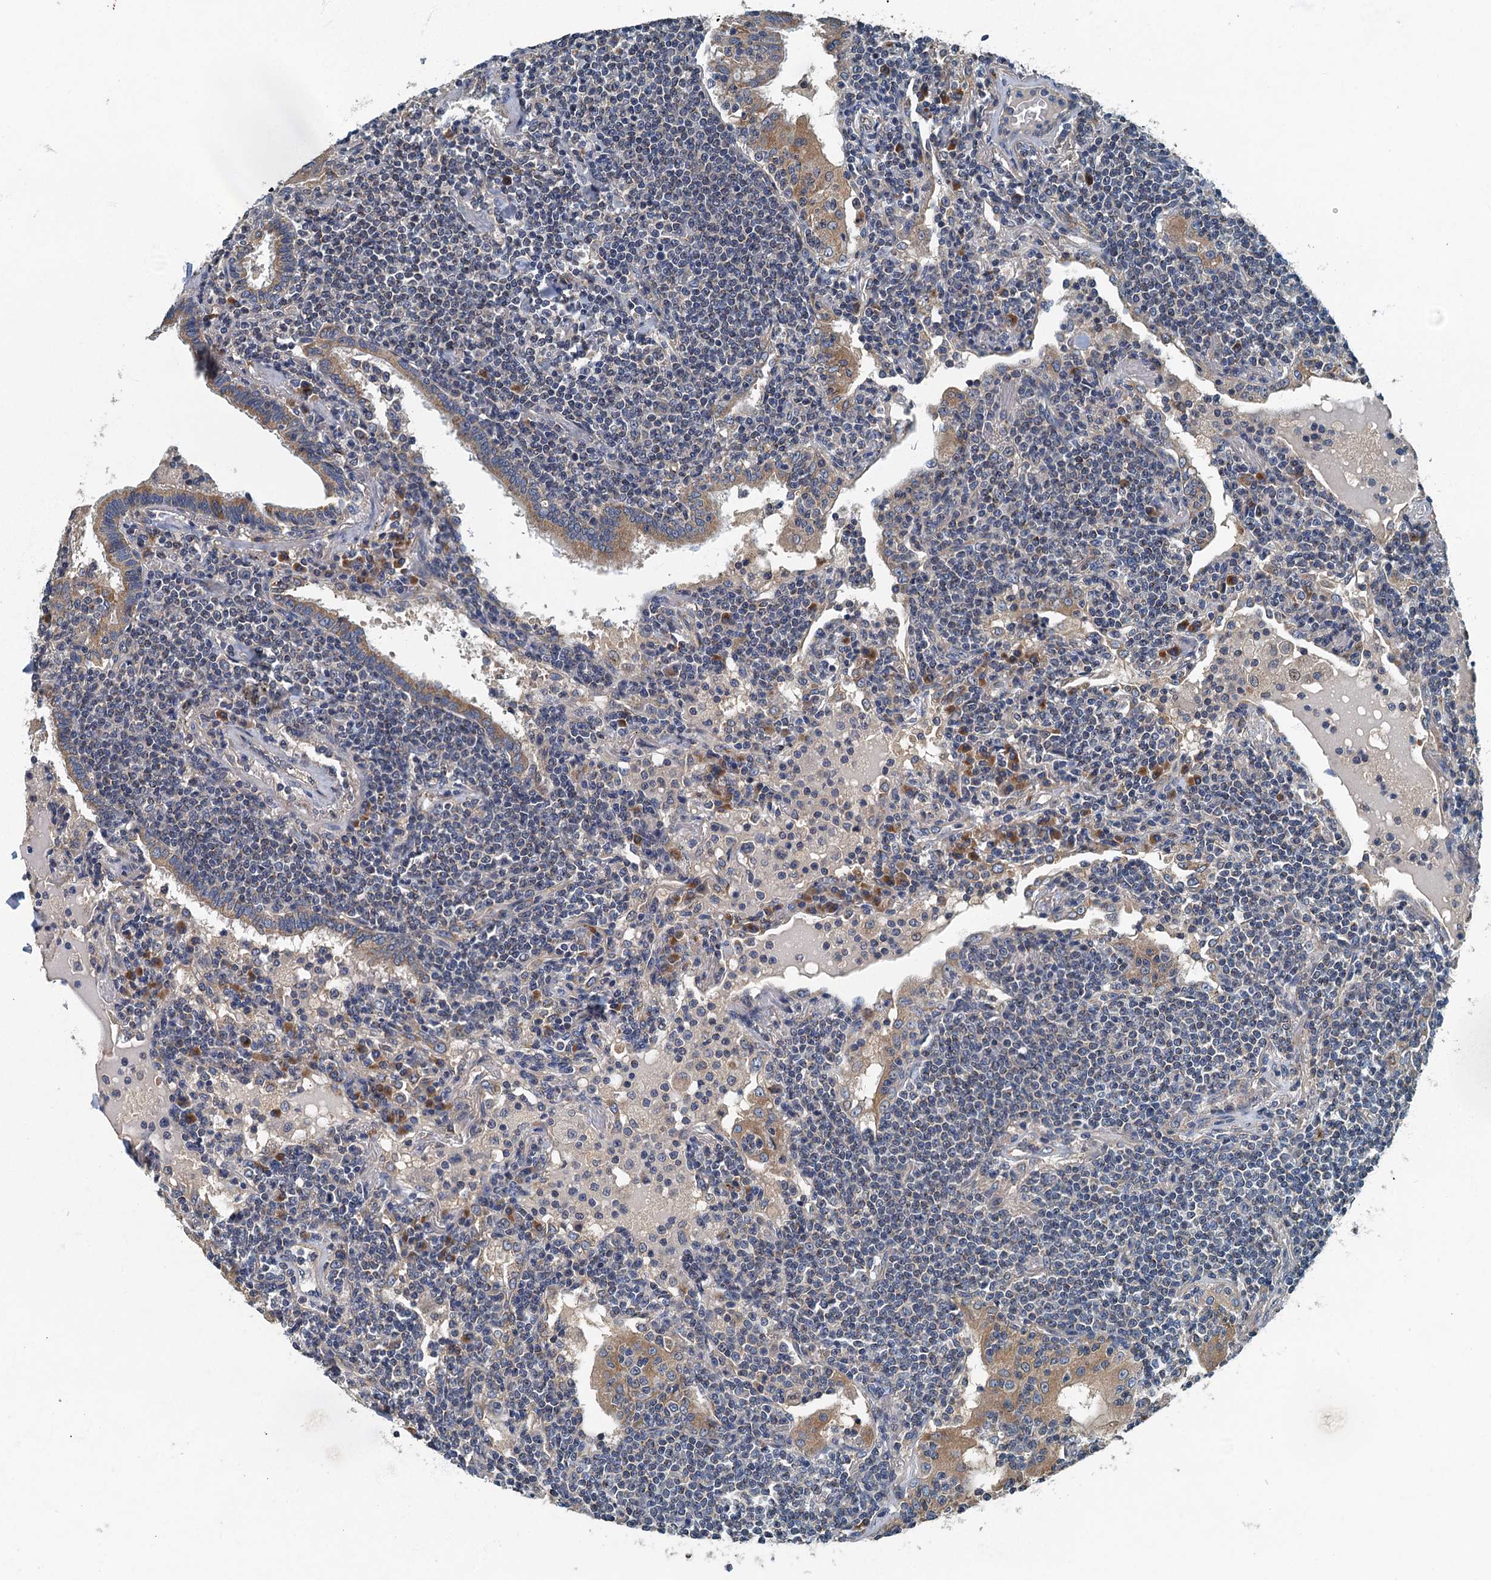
{"staining": {"intensity": "negative", "quantity": "none", "location": "none"}, "tissue": "lymphoma", "cell_type": "Tumor cells", "image_type": "cancer", "snomed": [{"axis": "morphology", "description": "Malignant lymphoma, non-Hodgkin's type, Low grade"}, {"axis": "topography", "description": "Lung"}], "caption": "Protein analysis of low-grade malignant lymphoma, non-Hodgkin's type shows no significant expression in tumor cells.", "gene": "DDX49", "patient": {"sex": "female", "age": 71}}